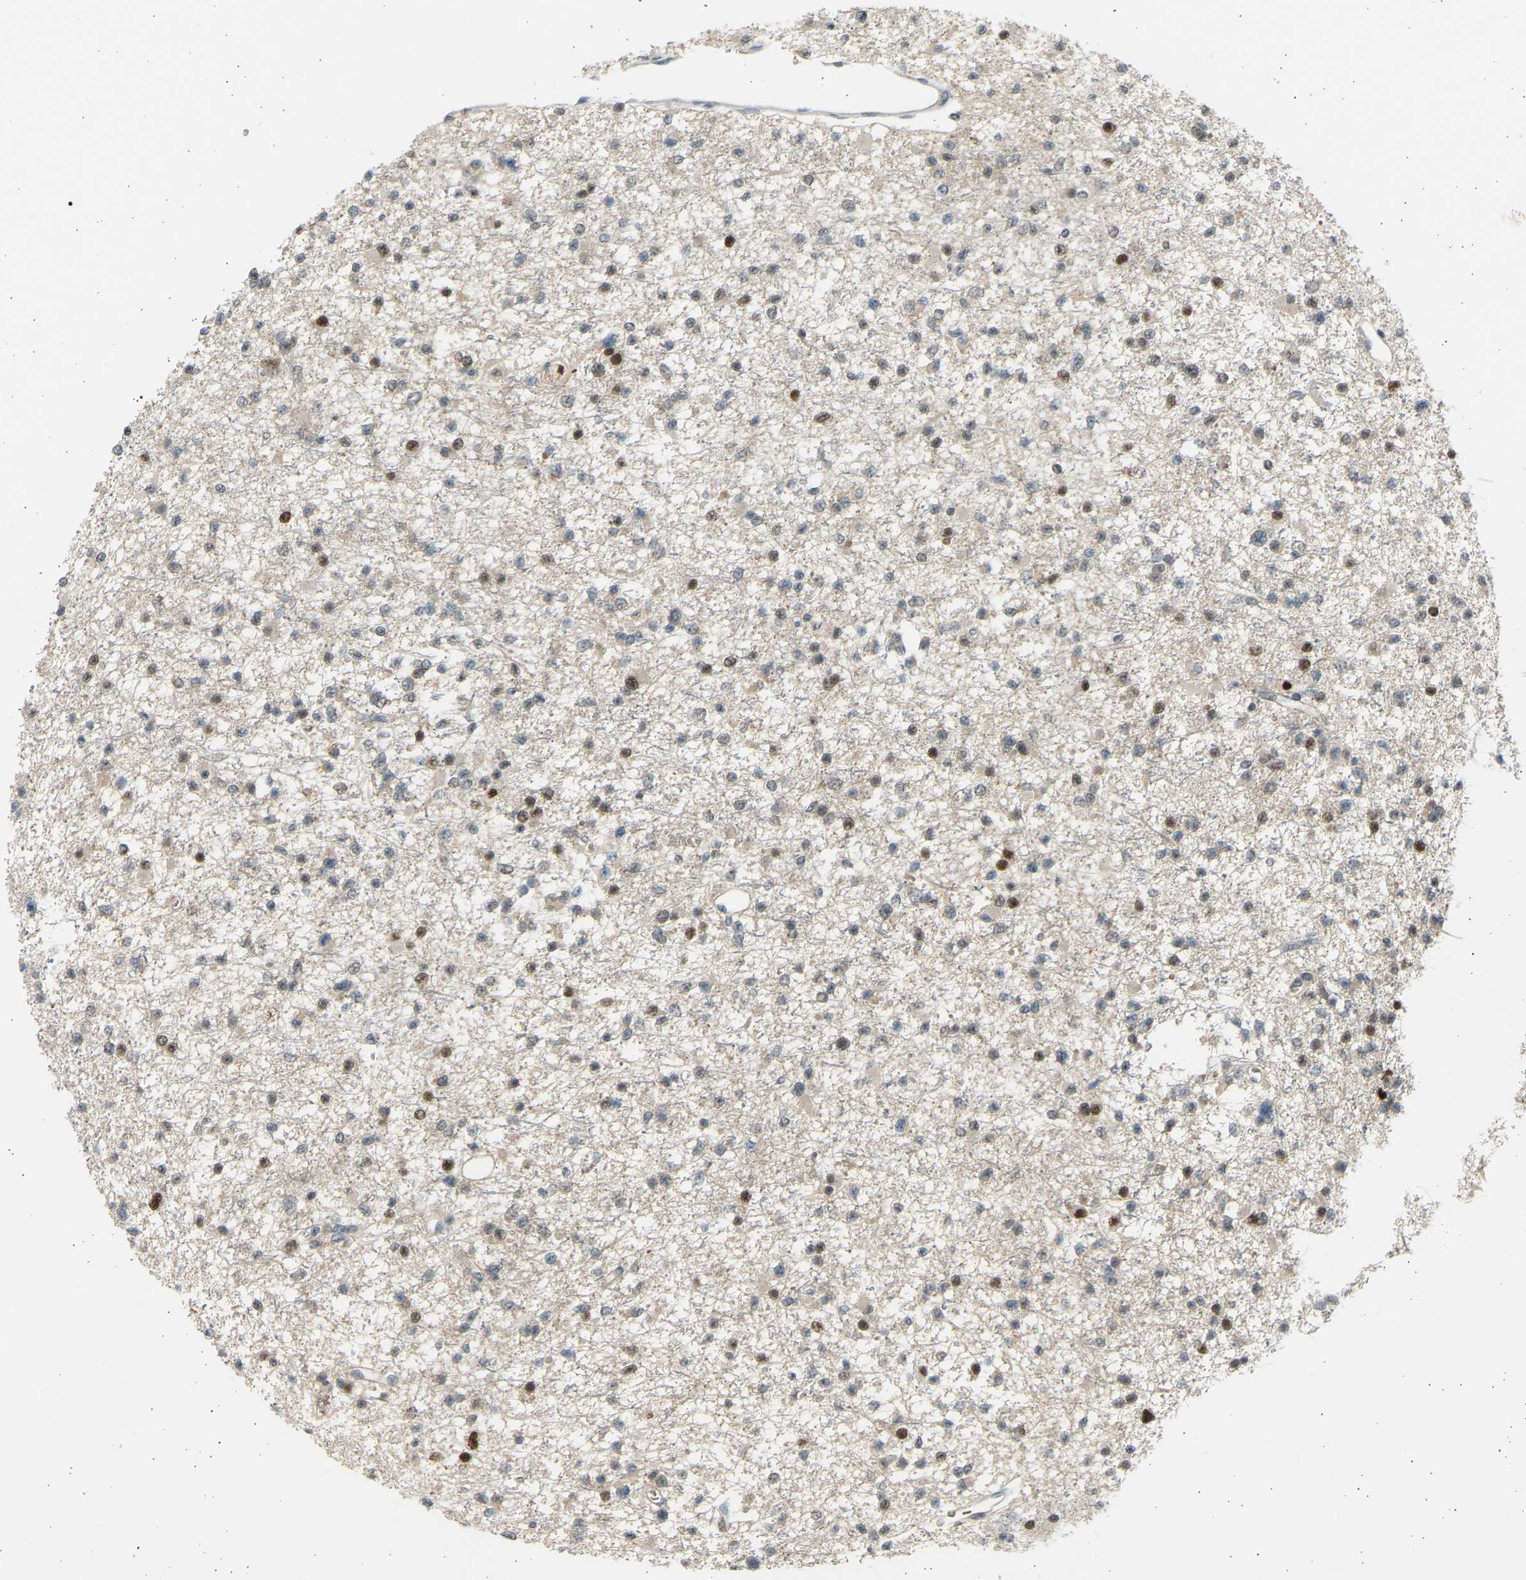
{"staining": {"intensity": "moderate", "quantity": "25%-75%", "location": "nuclear"}, "tissue": "glioma", "cell_type": "Tumor cells", "image_type": "cancer", "snomed": [{"axis": "morphology", "description": "Glioma, malignant, Low grade"}, {"axis": "topography", "description": "Brain"}], "caption": "Human malignant glioma (low-grade) stained with a brown dye displays moderate nuclear positive positivity in approximately 25%-75% of tumor cells.", "gene": "BIRC2", "patient": {"sex": "female", "age": 22}}